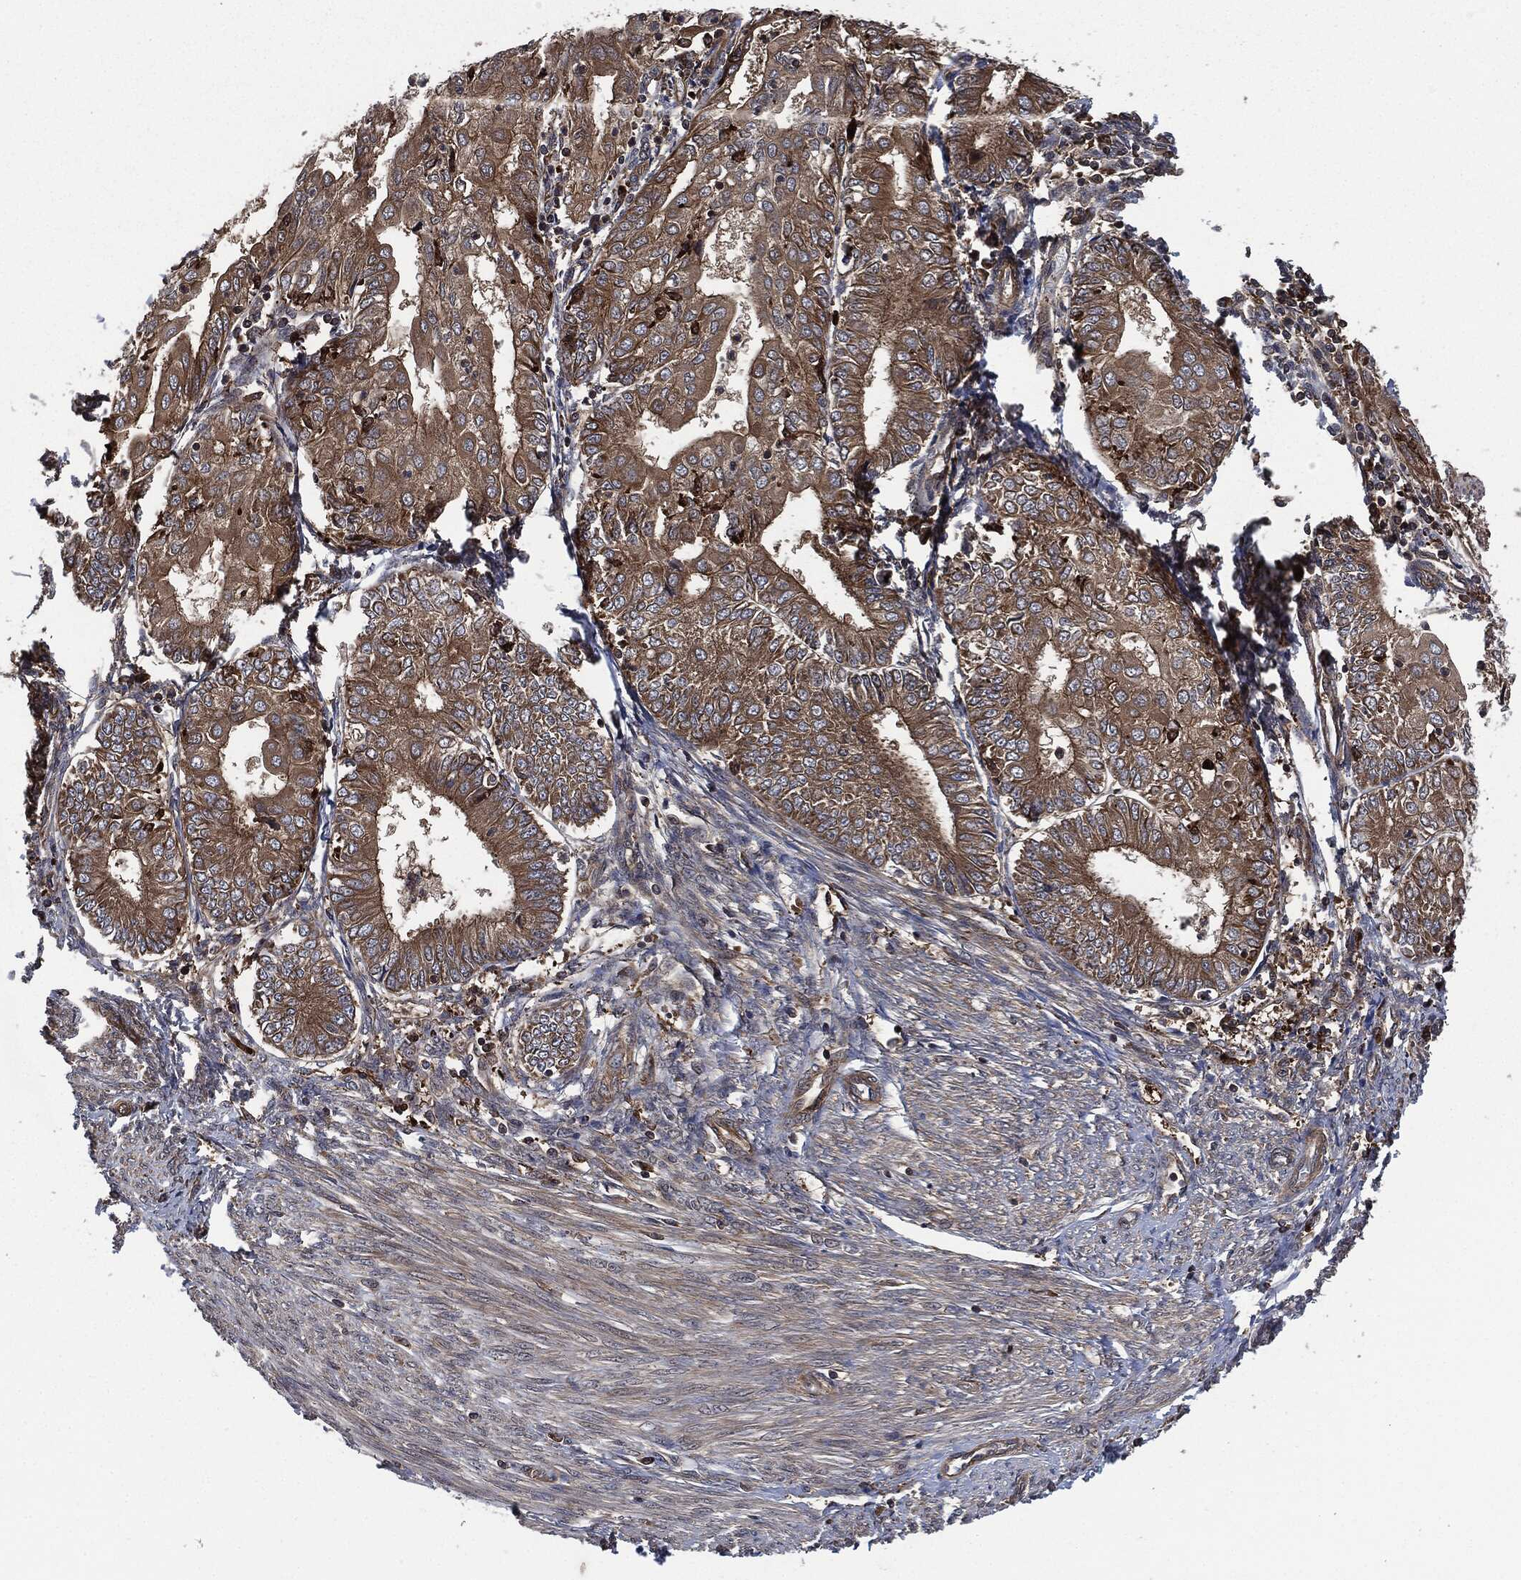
{"staining": {"intensity": "moderate", "quantity": "25%-75%", "location": "cytoplasmic/membranous"}, "tissue": "endometrial cancer", "cell_type": "Tumor cells", "image_type": "cancer", "snomed": [{"axis": "morphology", "description": "Adenocarcinoma, NOS"}, {"axis": "topography", "description": "Endometrium"}], "caption": "Brown immunohistochemical staining in endometrial adenocarcinoma shows moderate cytoplasmic/membranous staining in approximately 25%-75% of tumor cells. (Brightfield microscopy of DAB IHC at high magnification).", "gene": "RAP1GDS1", "patient": {"sex": "female", "age": 68}}